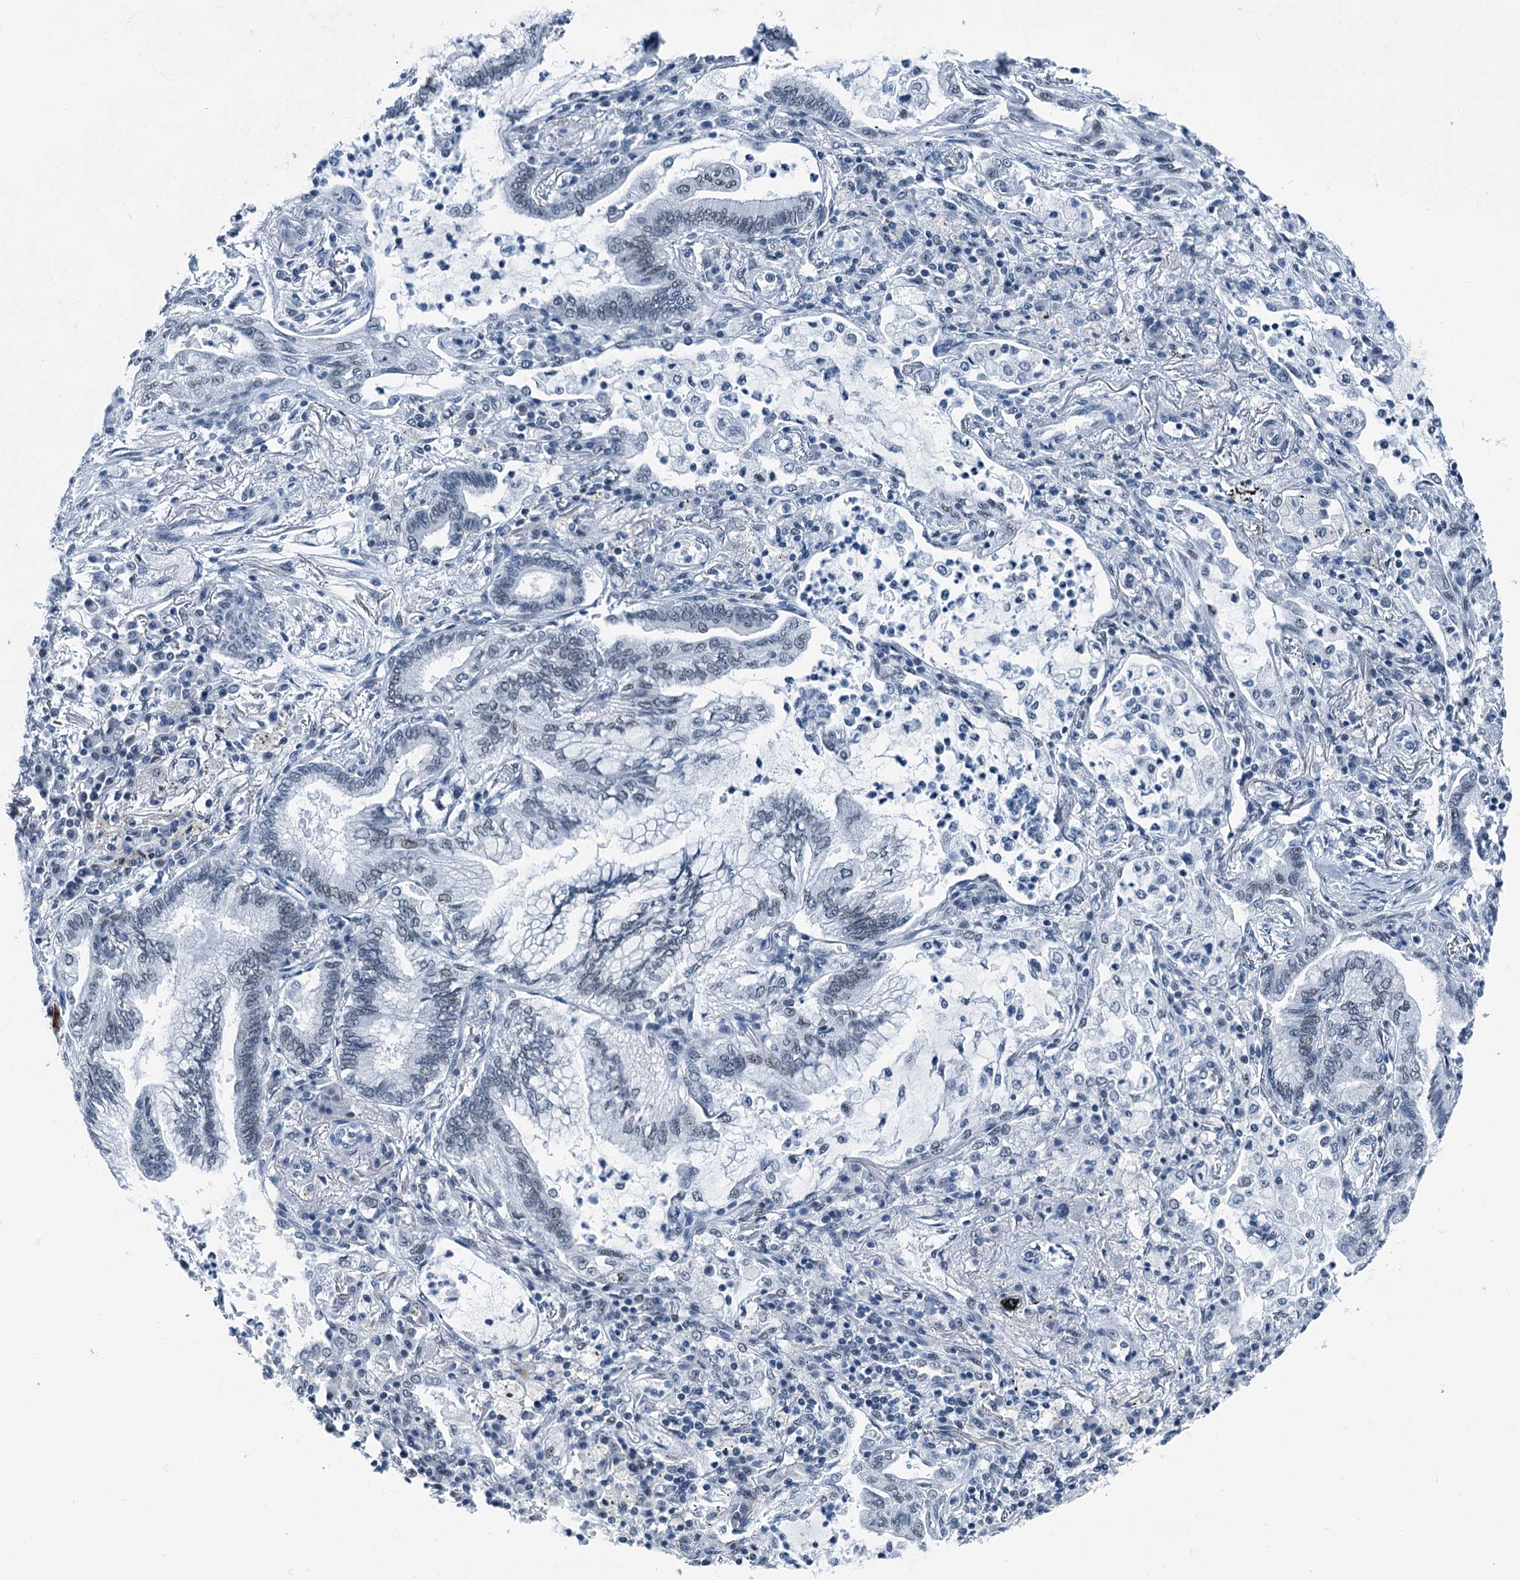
{"staining": {"intensity": "negative", "quantity": "none", "location": "none"}, "tissue": "lung cancer", "cell_type": "Tumor cells", "image_type": "cancer", "snomed": [{"axis": "morphology", "description": "Adenocarcinoma, NOS"}, {"axis": "topography", "description": "Lung"}], "caption": "IHC micrograph of neoplastic tissue: adenocarcinoma (lung) stained with DAB (3,3'-diaminobenzidine) exhibits no significant protein positivity in tumor cells.", "gene": "TRPT1", "patient": {"sex": "female", "age": 70}}